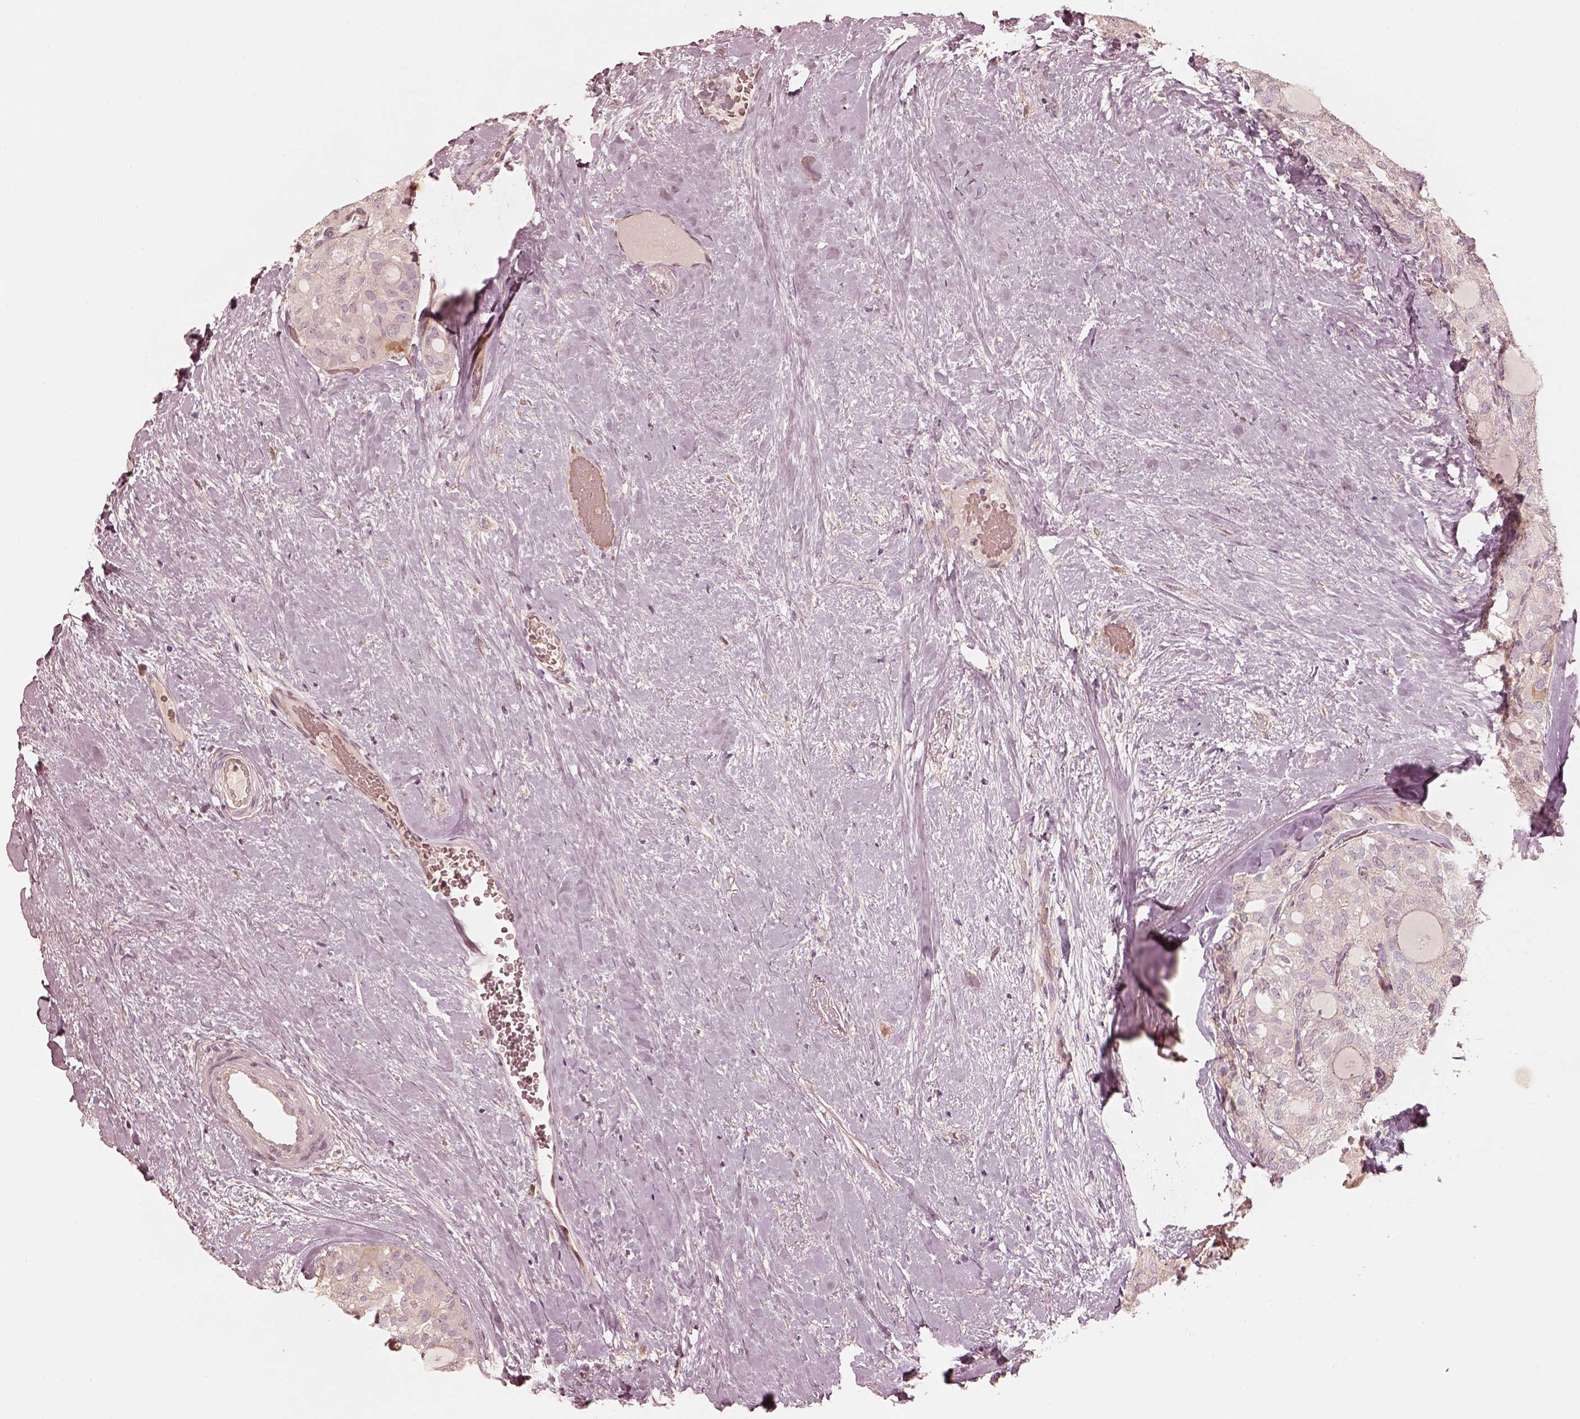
{"staining": {"intensity": "negative", "quantity": "none", "location": "none"}, "tissue": "thyroid cancer", "cell_type": "Tumor cells", "image_type": "cancer", "snomed": [{"axis": "morphology", "description": "Follicular adenoma carcinoma, NOS"}, {"axis": "topography", "description": "Thyroid gland"}], "caption": "This is an IHC photomicrograph of follicular adenoma carcinoma (thyroid). There is no positivity in tumor cells.", "gene": "WLS", "patient": {"sex": "male", "age": 75}}